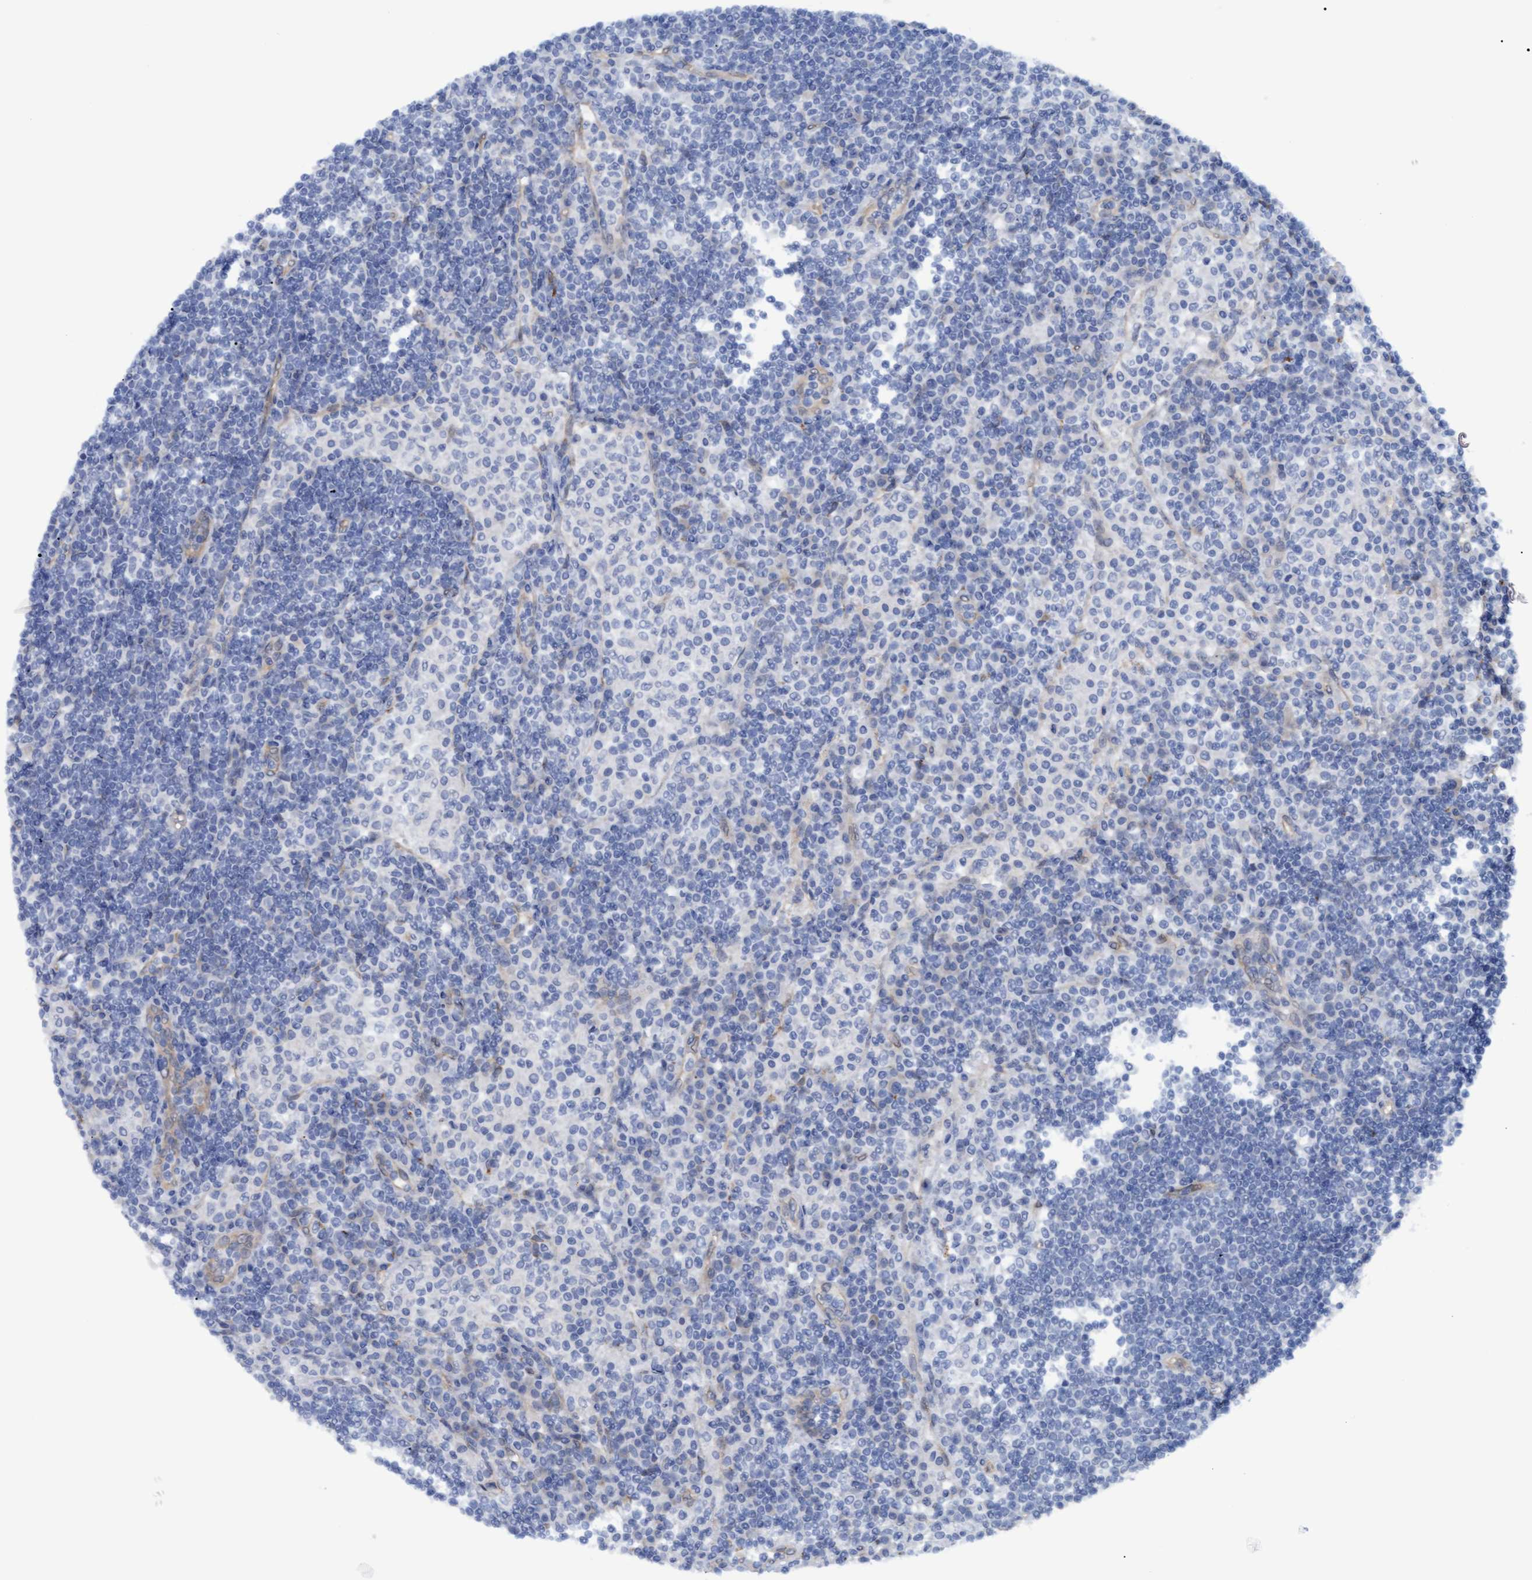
{"staining": {"intensity": "negative", "quantity": "none", "location": "none"}, "tissue": "lymph node", "cell_type": "Germinal center cells", "image_type": "normal", "snomed": [{"axis": "morphology", "description": "Normal tissue, NOS"}, {"axis": "topography", "description": "Lymph node"}], "caption": "Immunohistochemistry of normal human lymph node reveals no staining in germinal center cells.", "gene": "STXBP1", "patient": {"sex": "female", "age": 53}}